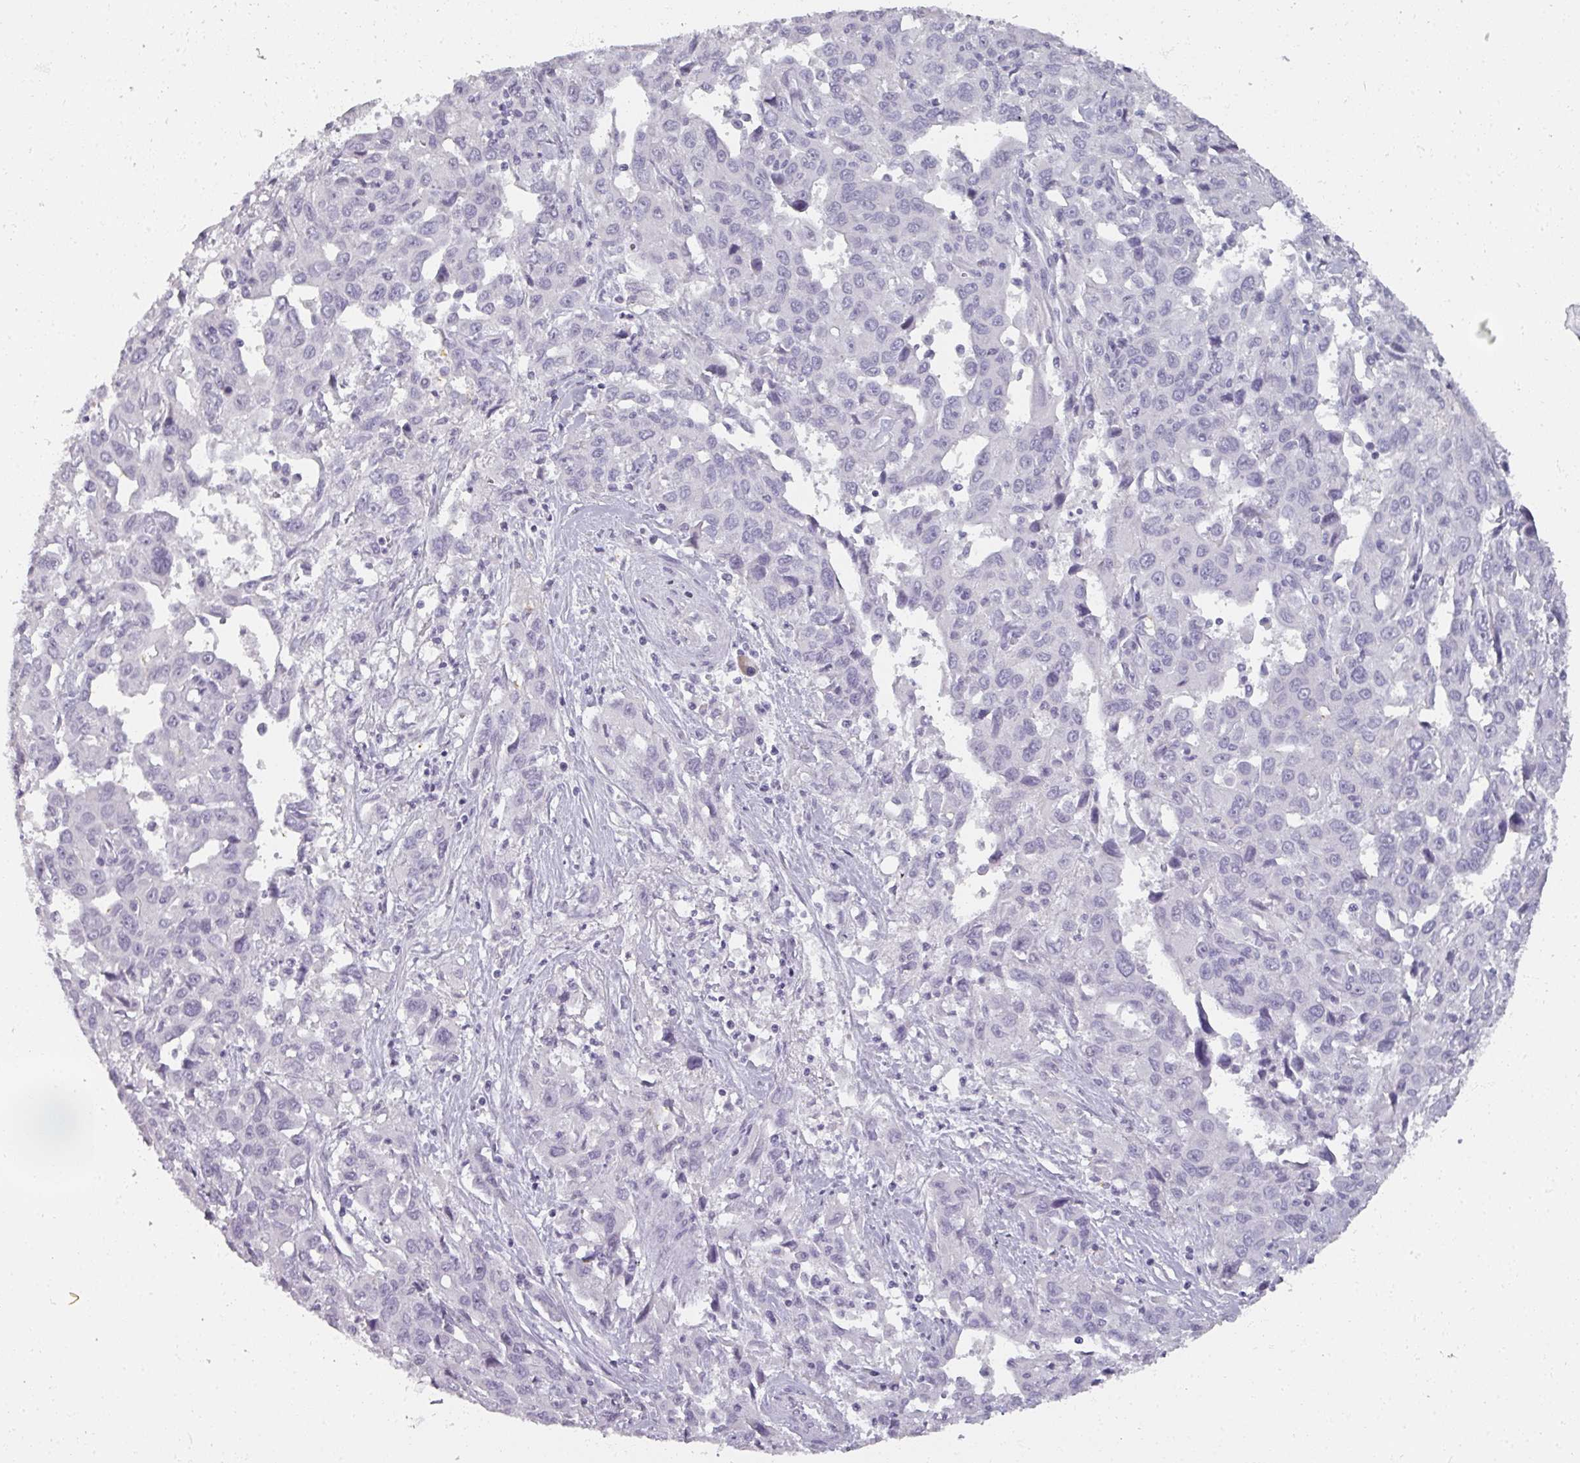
{"staining": {"intensity": "negative", "quantity": "none", "location": "none"}, "tissue": "liver cancer", "cell_type": "Tumor cells", "image_type": "cancer", "snomed": [{"axis": "morphology", "description": "Carcinoma, Hepatocellular, NOS"}, {"axis": "topography", "description": "Liver"}], "caption": "Immunohistochemistry of human liver hepatocellular carcinoma displays no staining in tumor cells.", "gene": "REG3G", "patient": {"sex": "male", "age": 63}}